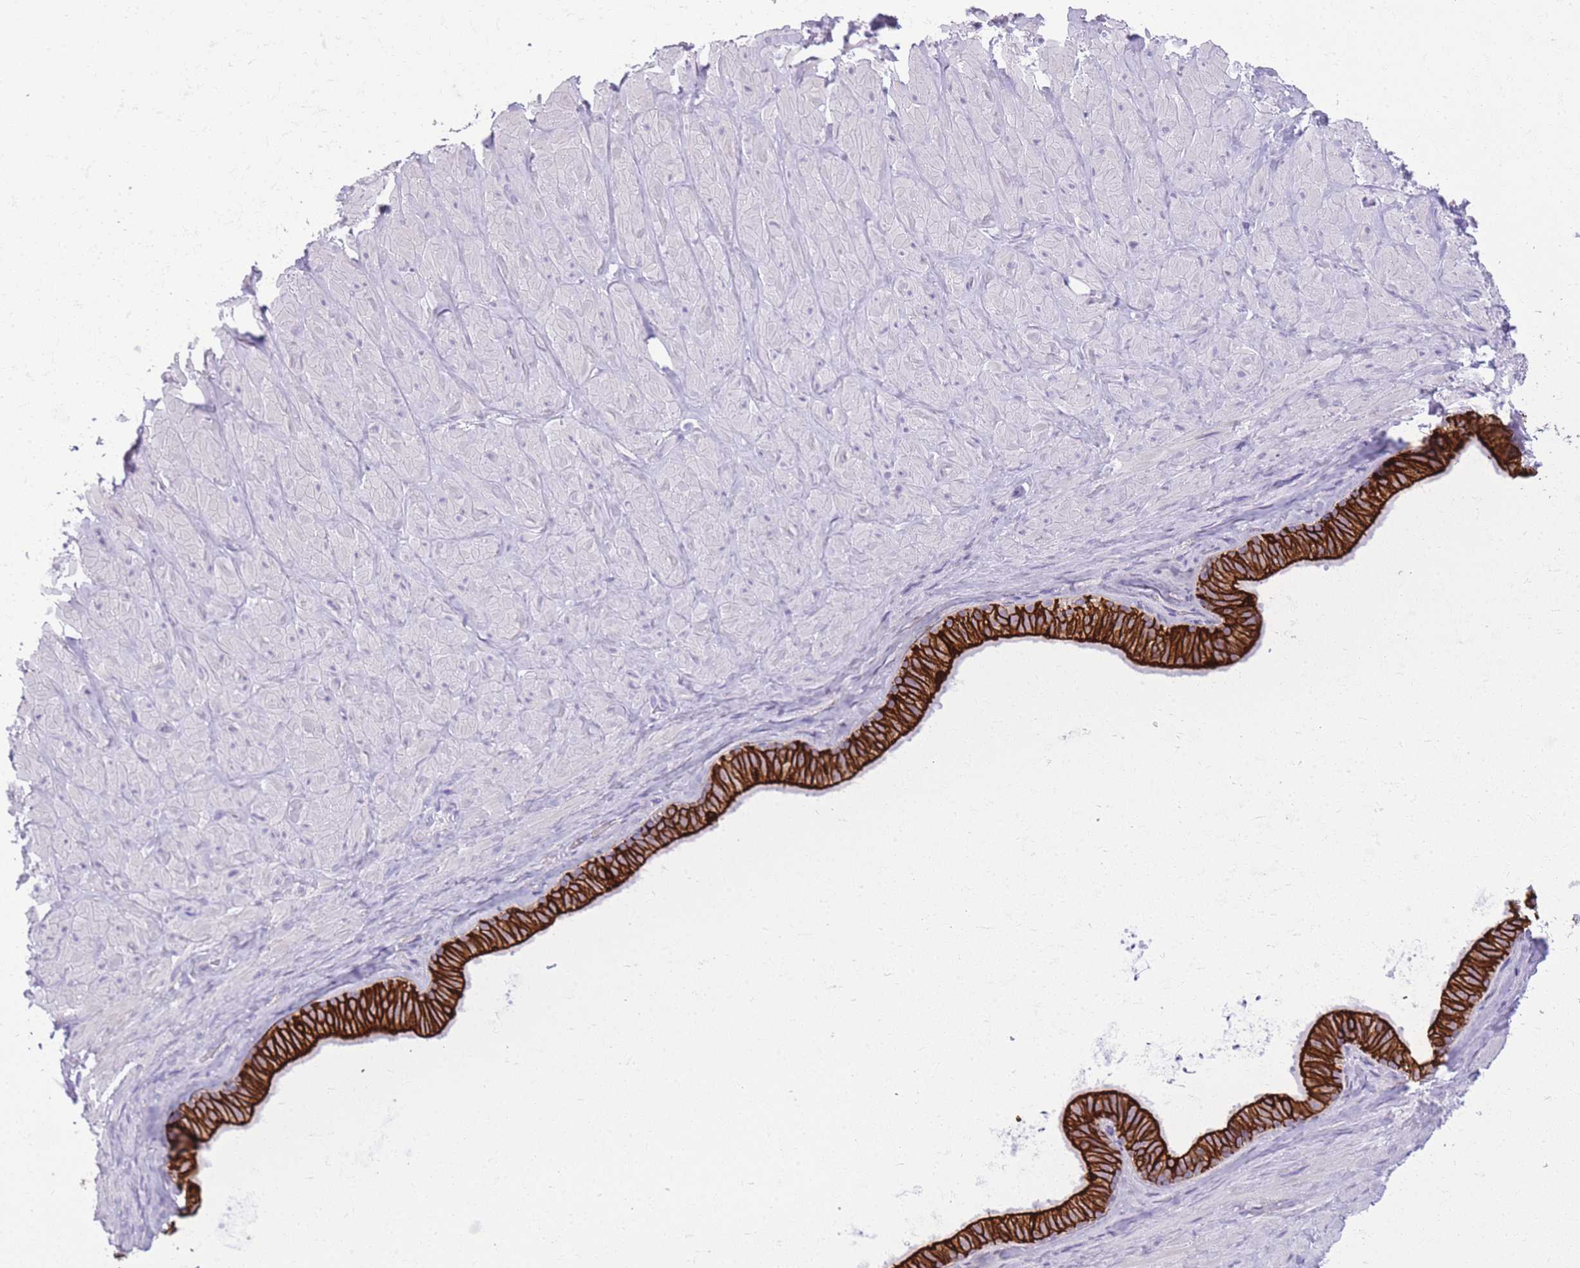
{"staining": {"intensity": "negative", "quantity": "none", "location": "none"}, "tissue": "adipose tissue", "cell_type": "Adipocytes", "image_type": "normal", "snomed": [{"axis": "morphology", "description": "Normal tissue, NOS"}, {"axis": "topography", "description": "Soft tissue"}, {"axis": "topography", "description": "Vascular tissue"}], "caption": "Human adipose tissue stained for a protein using immunohistochemistry reveals no expression in adipocytes.", "gene": "RADX", "patient": {"sex": "male", "age": 41}}